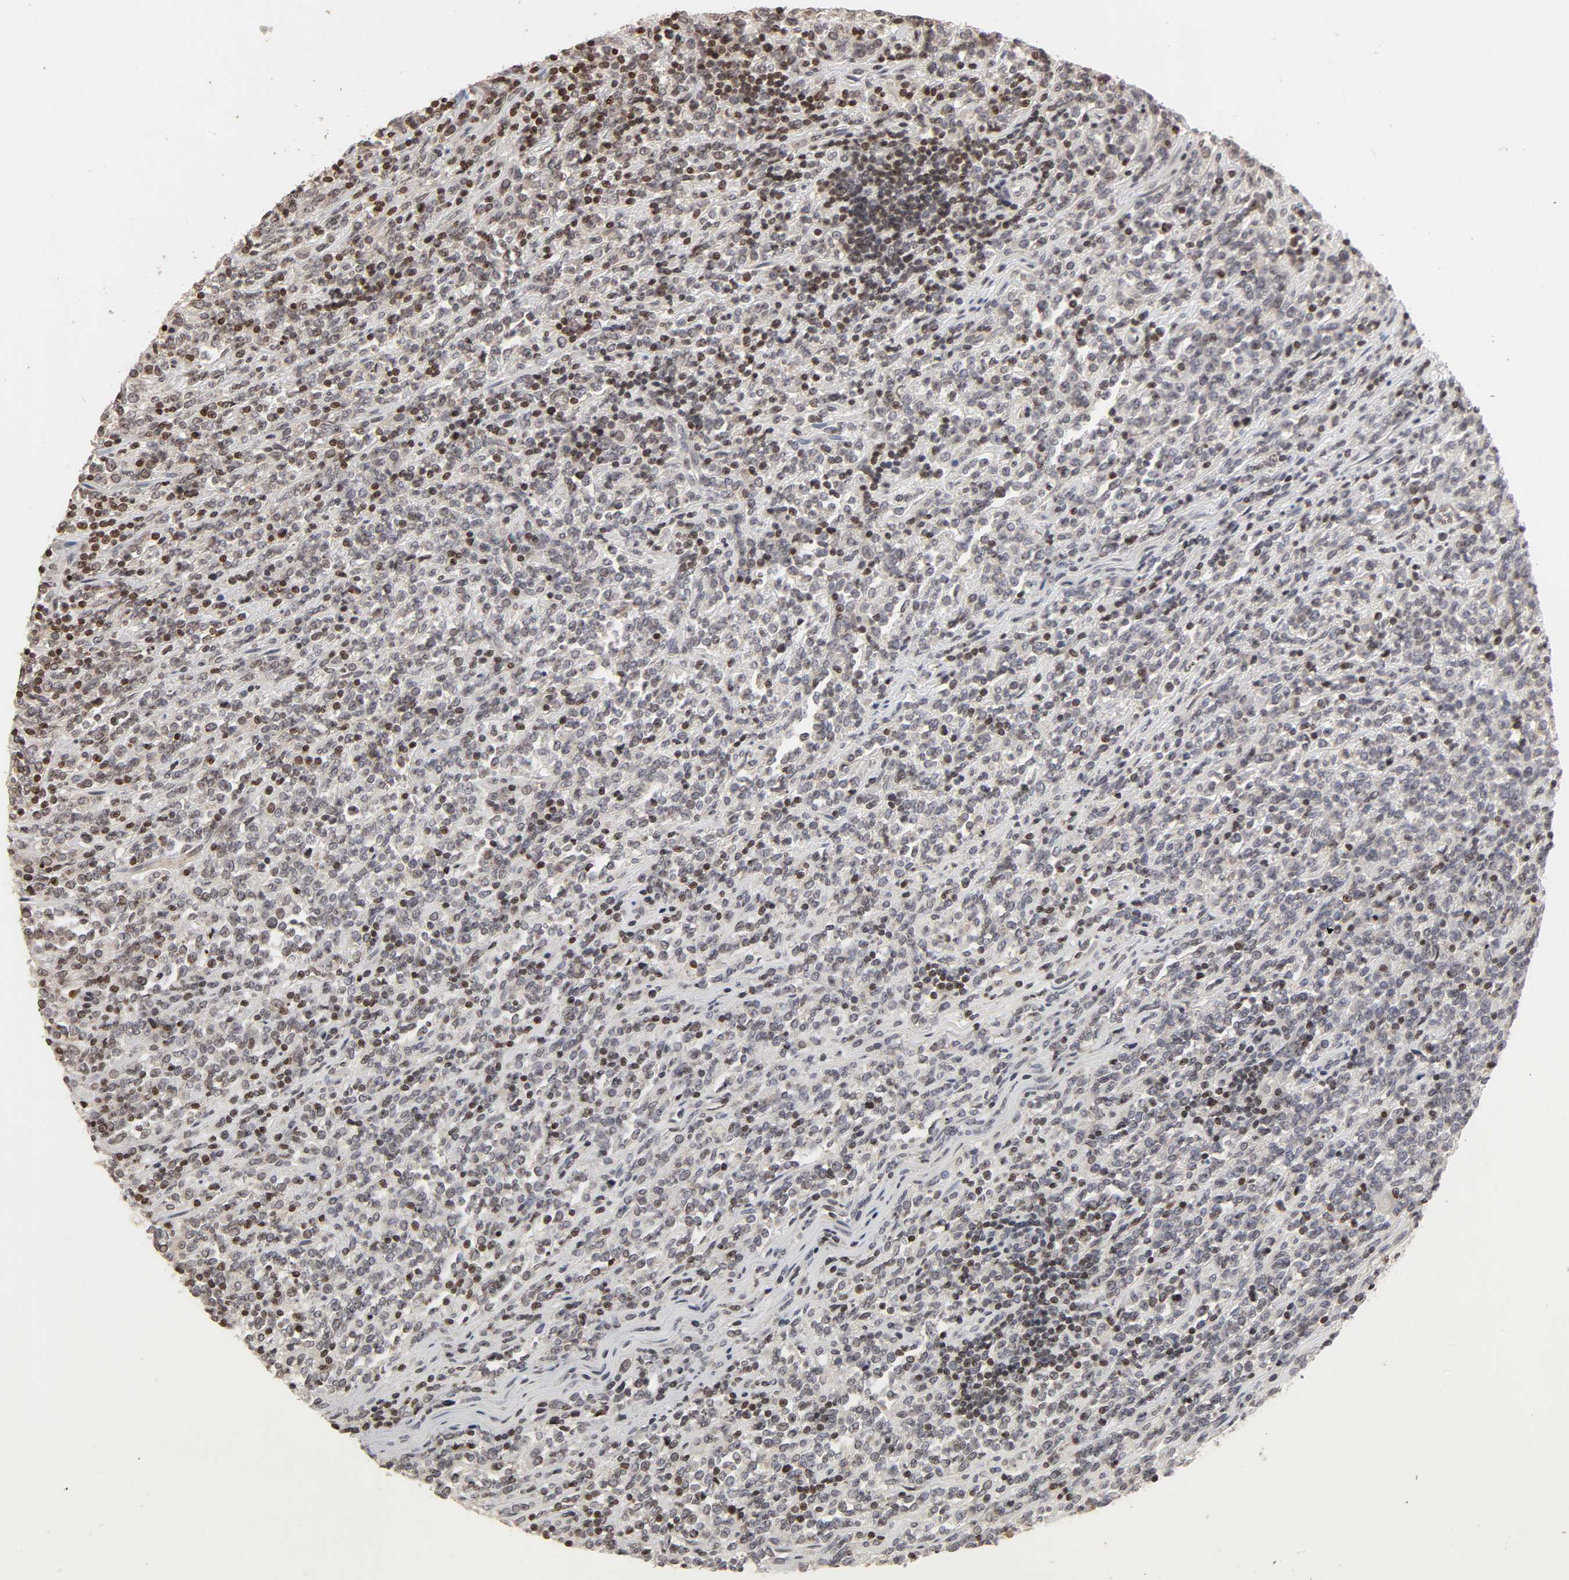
{"staining": {"intensity": "weak", "quantity": "<25%", "location": "nuclear"}, "tissue": "lymphoma", "cell_type": "Tumor cells", "image_type": "cancer", "snomed": [{"axis": "morphology", "description": "Malignant lymphoma, non-Hodgkin's type, High grade"}, {"axis": "topography", "description": "Soft tissue"}], "caption": "Tumor cells show no significant protein staining in high-grade malignant lymphoma, non-Hodgkin's type.", "gene": "ZNF473", "patient": {"sex": "male", "age": 18}}